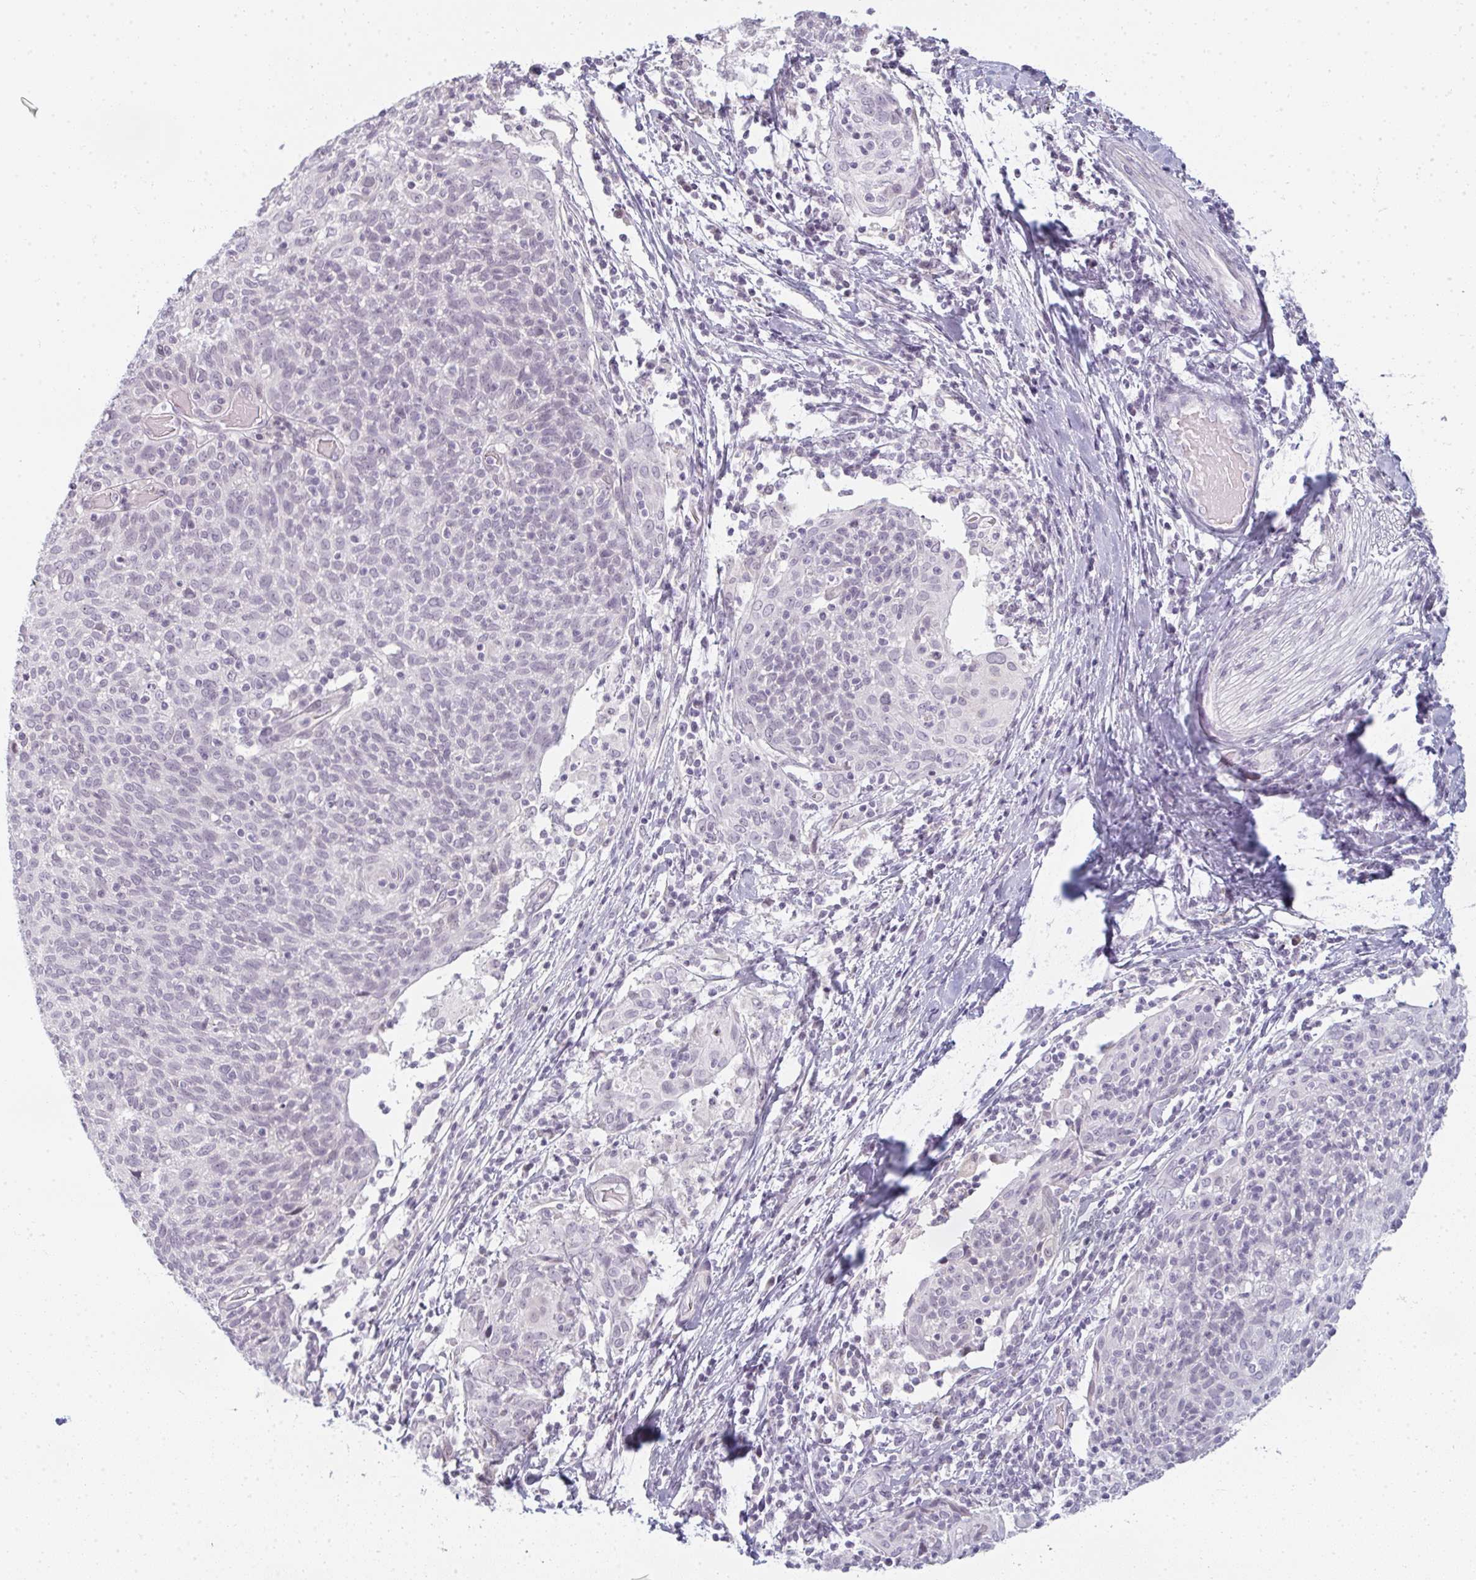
{"staining": {"intensity": "negative", "quantity": "none", "location": "none"}, "tissue": "cervical cancer", "cell_type": "Tumor cells", "image_type": "cancer", "snomed": [{"axis": "morphology", "description": "Squamous cell carcinoma, NOS"}, {"axis": "topography", "description": "Cervix"}], "caption": "DAB (3,3'-diaminobenzidine) immunohistochemical staining of human cervical cancer (squamous cell carcinoma) shows no significant positivity in tumor cells. (DAB (3,3'-diaminobenzidine) IHC, high magnification).", "gene": "RBBP6", "patient": {"sex": "female", "age": 52}}